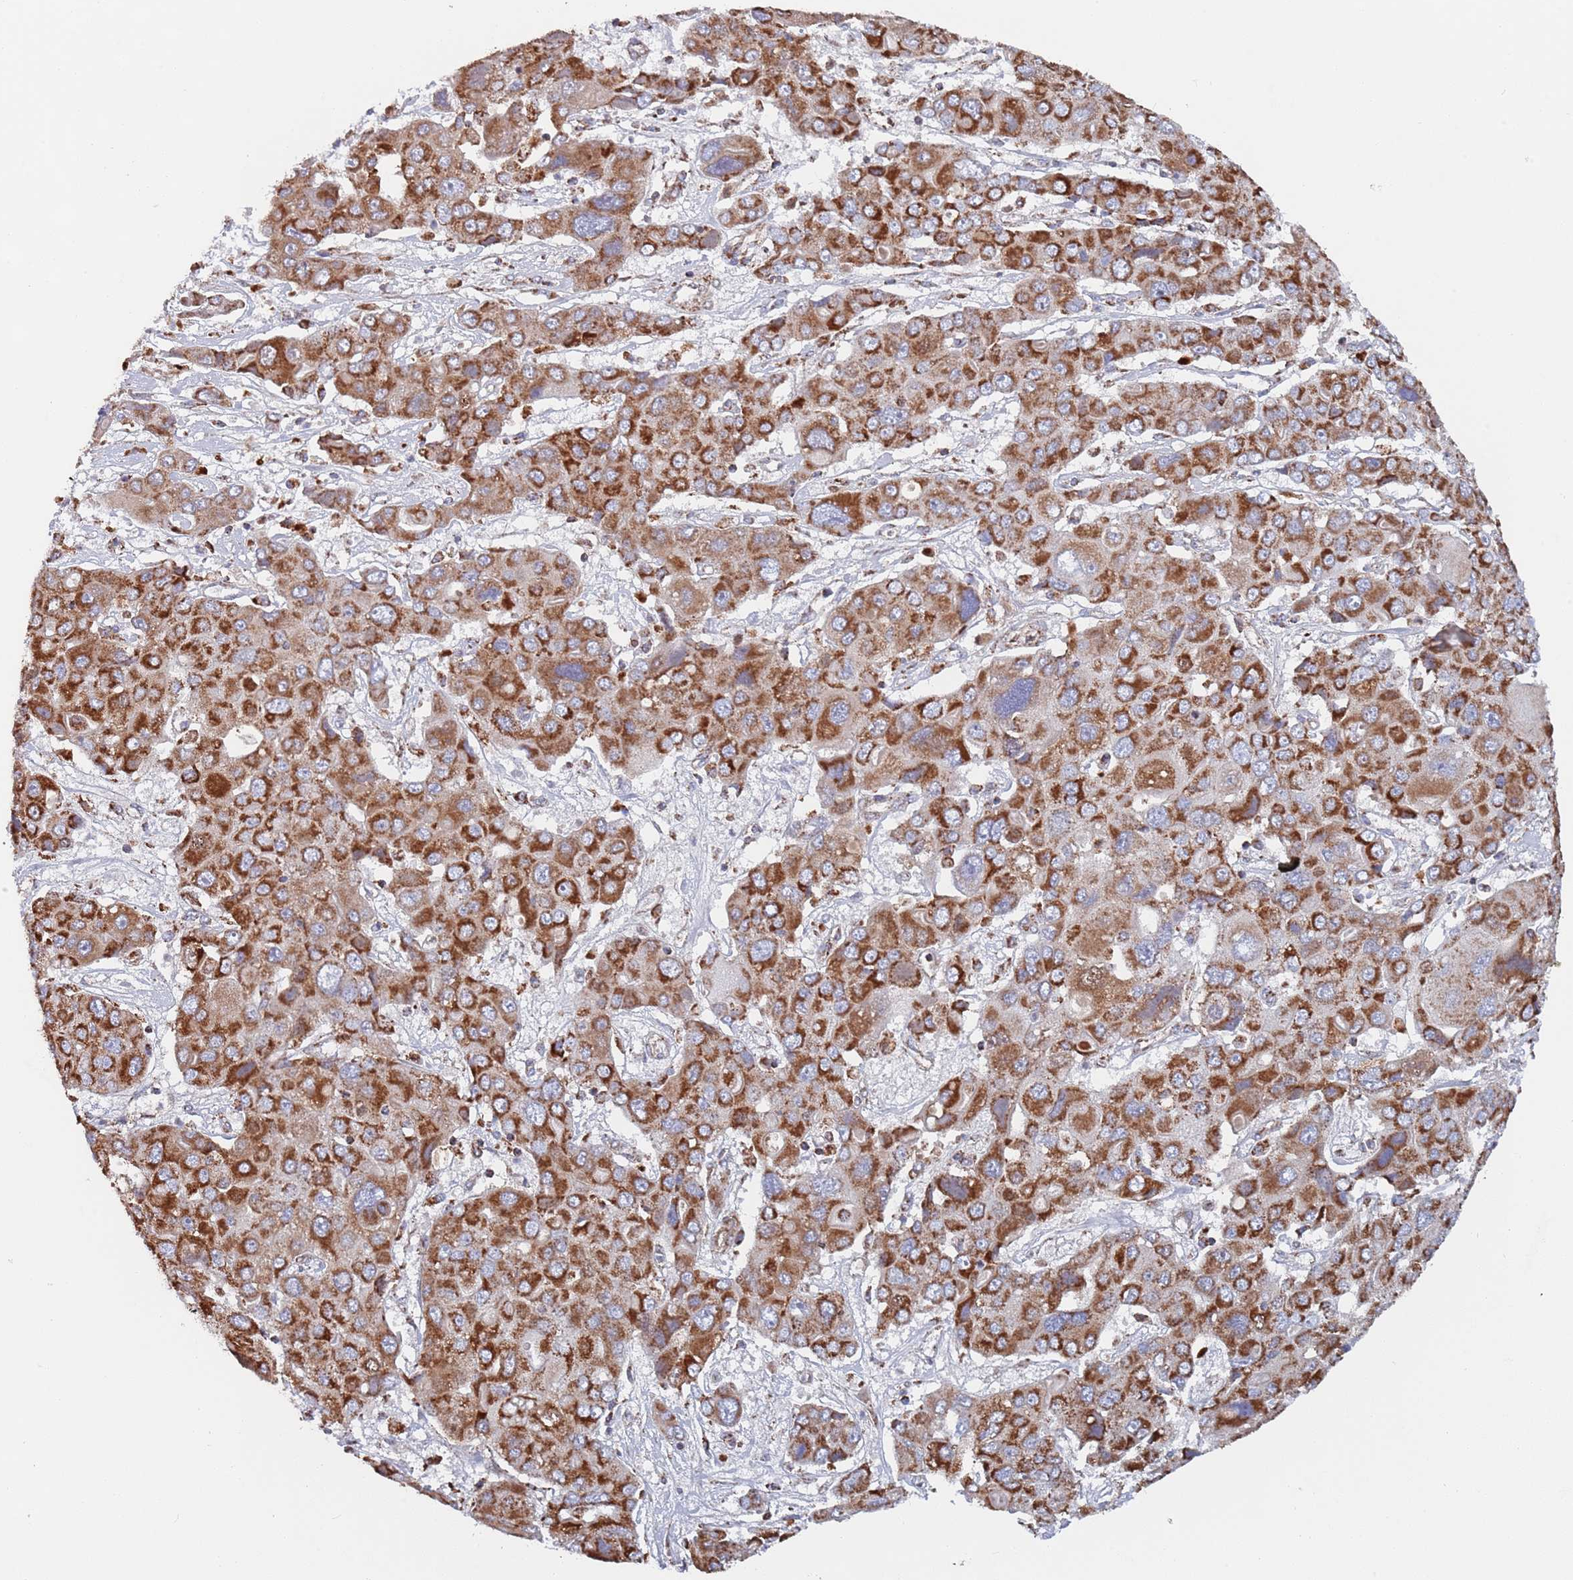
{"staining": {"intensity": "strong", "quantity": ">75%", "location": "cytoplasmic/membranous"}, "tissue": "liver cancer", "cell_type": "Tumor cells", "image_type": "cancer", "snomed": [{"axis": "morphology", "description": "Cholangiocarcinoma"}, {"axis": "topography", "description": "Liver"}], "caption": "This is a histology image of IHC staining of liver cholangiocarcinoma, which shows strong staining in the cytoplasmic/membranous of tumor cells.", "gene": "PGP", "patient": {"sex": "male", "age": 67}}